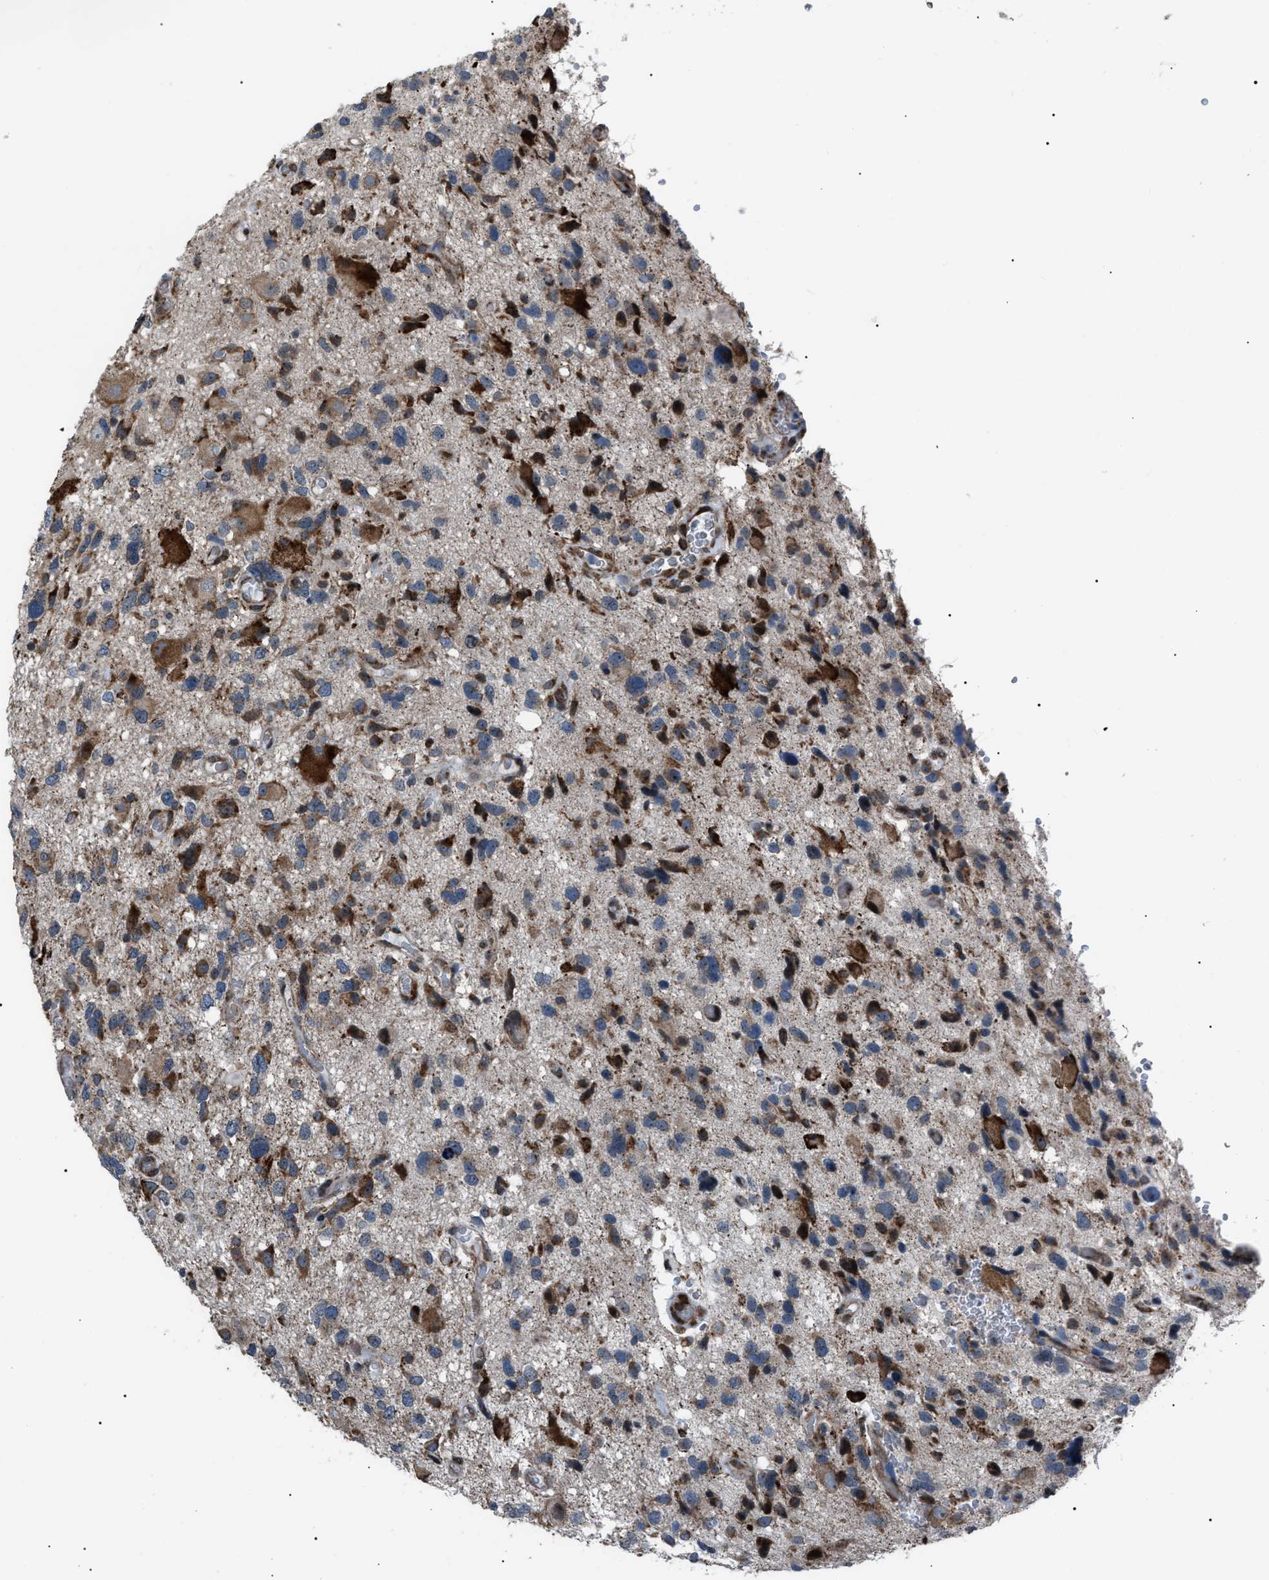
{"staining": {"intensity": "moderate", "quantity": ">75%", "location": "cytoplasmic/membranous"}, "tissue": "glioma", "cell_type": "Tumor cells", "image_type": "cancer", "snomed": [{"axis": "morphology", "description": "Glioma, malignant, High grade"}, {"axis": "topography", "description": "Brain"}], "caption": "A medium amount of moderate cytoplasmic/membranous positivity is present in approximately >75% of tumor cells in malignant high-grade glioma tissue.", "gene": "AGO2", "patient": {"sex": "male", "age": 33}}